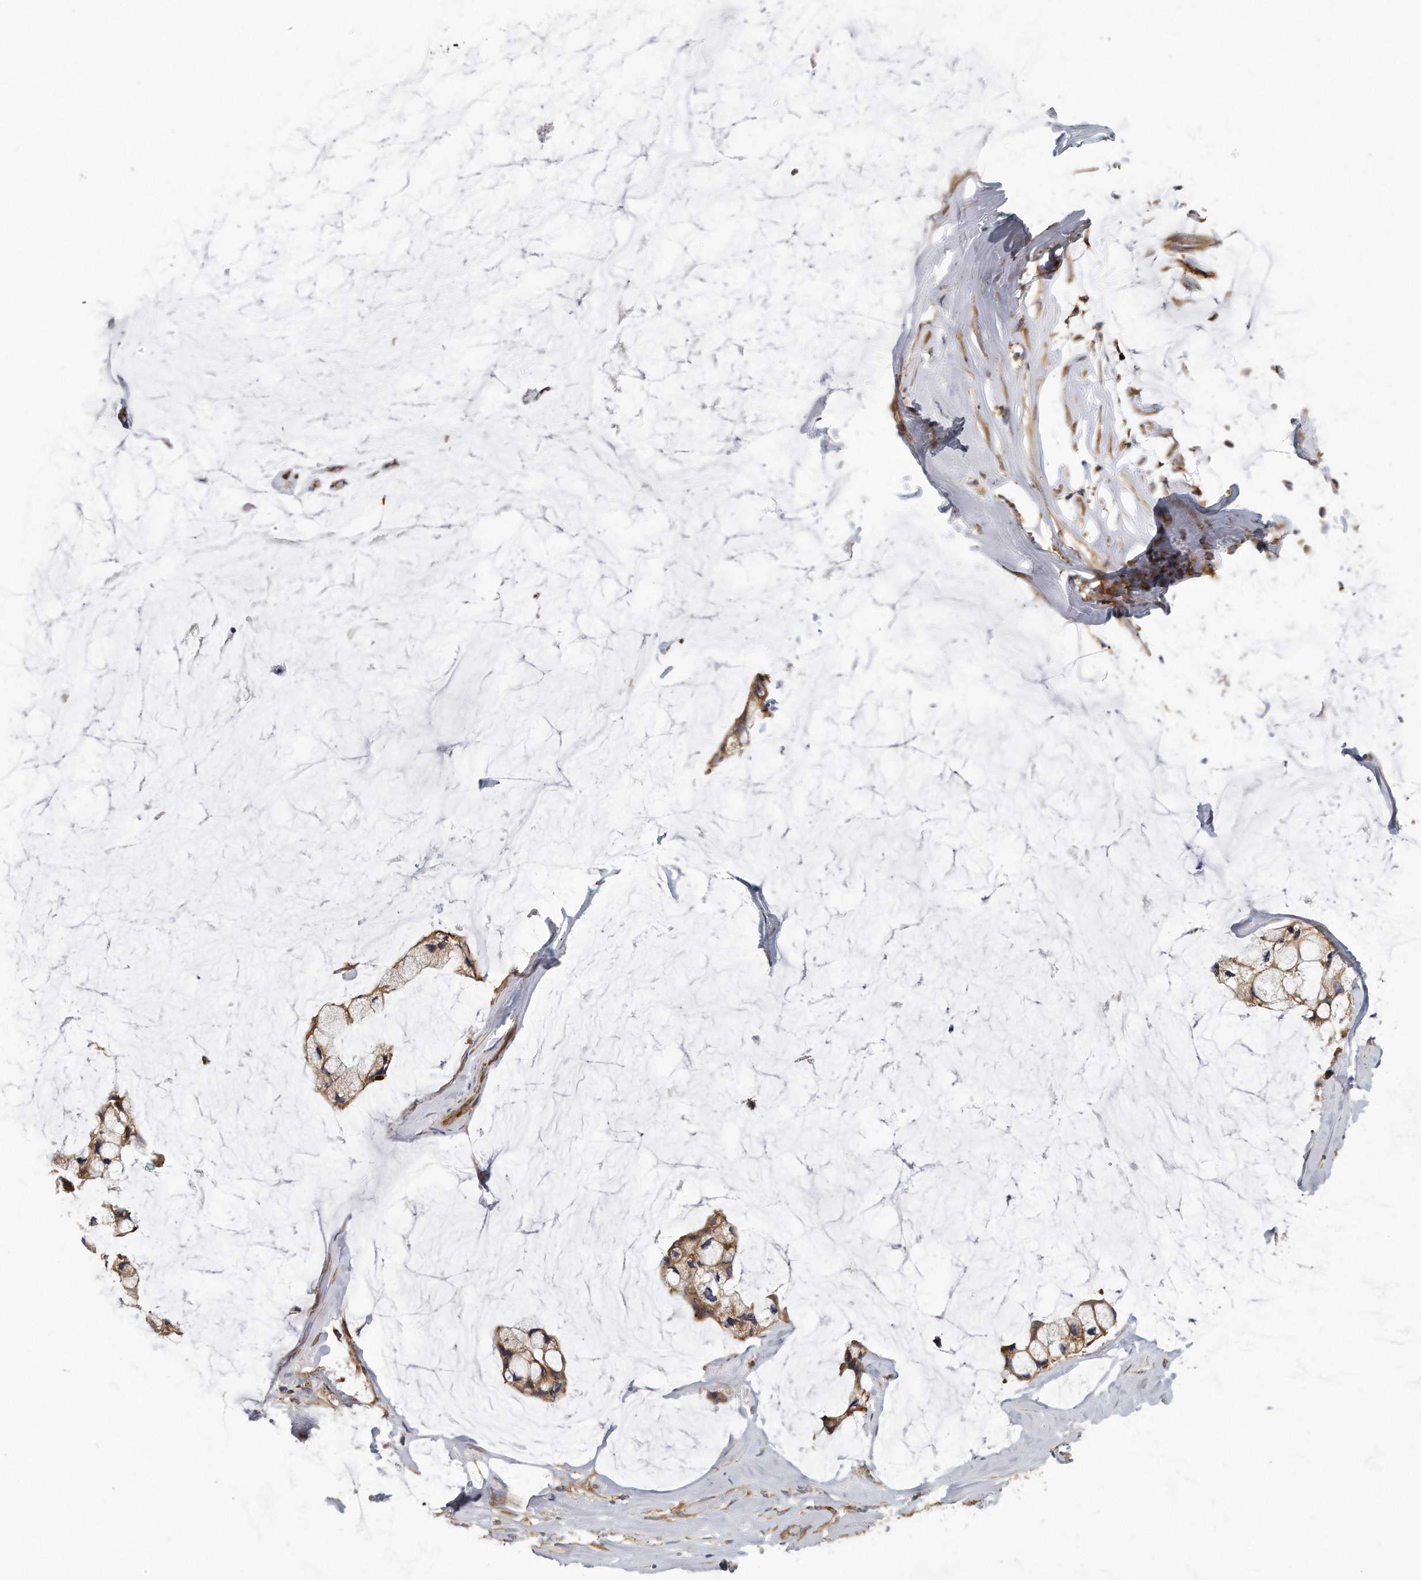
{"staining": {"intensity": "moderate", "quantity": ">75%", "location": "cytoplasmic/membranous"}, "tissue": "ovarian cancer", "cell_type": "Tumor cells", "image_type": "cancer", "snomed": [{"axis": "morphology", "description": "Cystadenocarcinoma, mucinous, NOS"}, {"axis": "topography", "description": "Ovary"}], "caption": "Human ovarian cancer (mucinous cystadenocarcinoma) stained for a protein (brown) reveals moderate cytoplasmic/membranous positive expression in about >75% of tumor cells.", "gene": "EIF3I", "patient": {"sex": "female", "age": 39}}